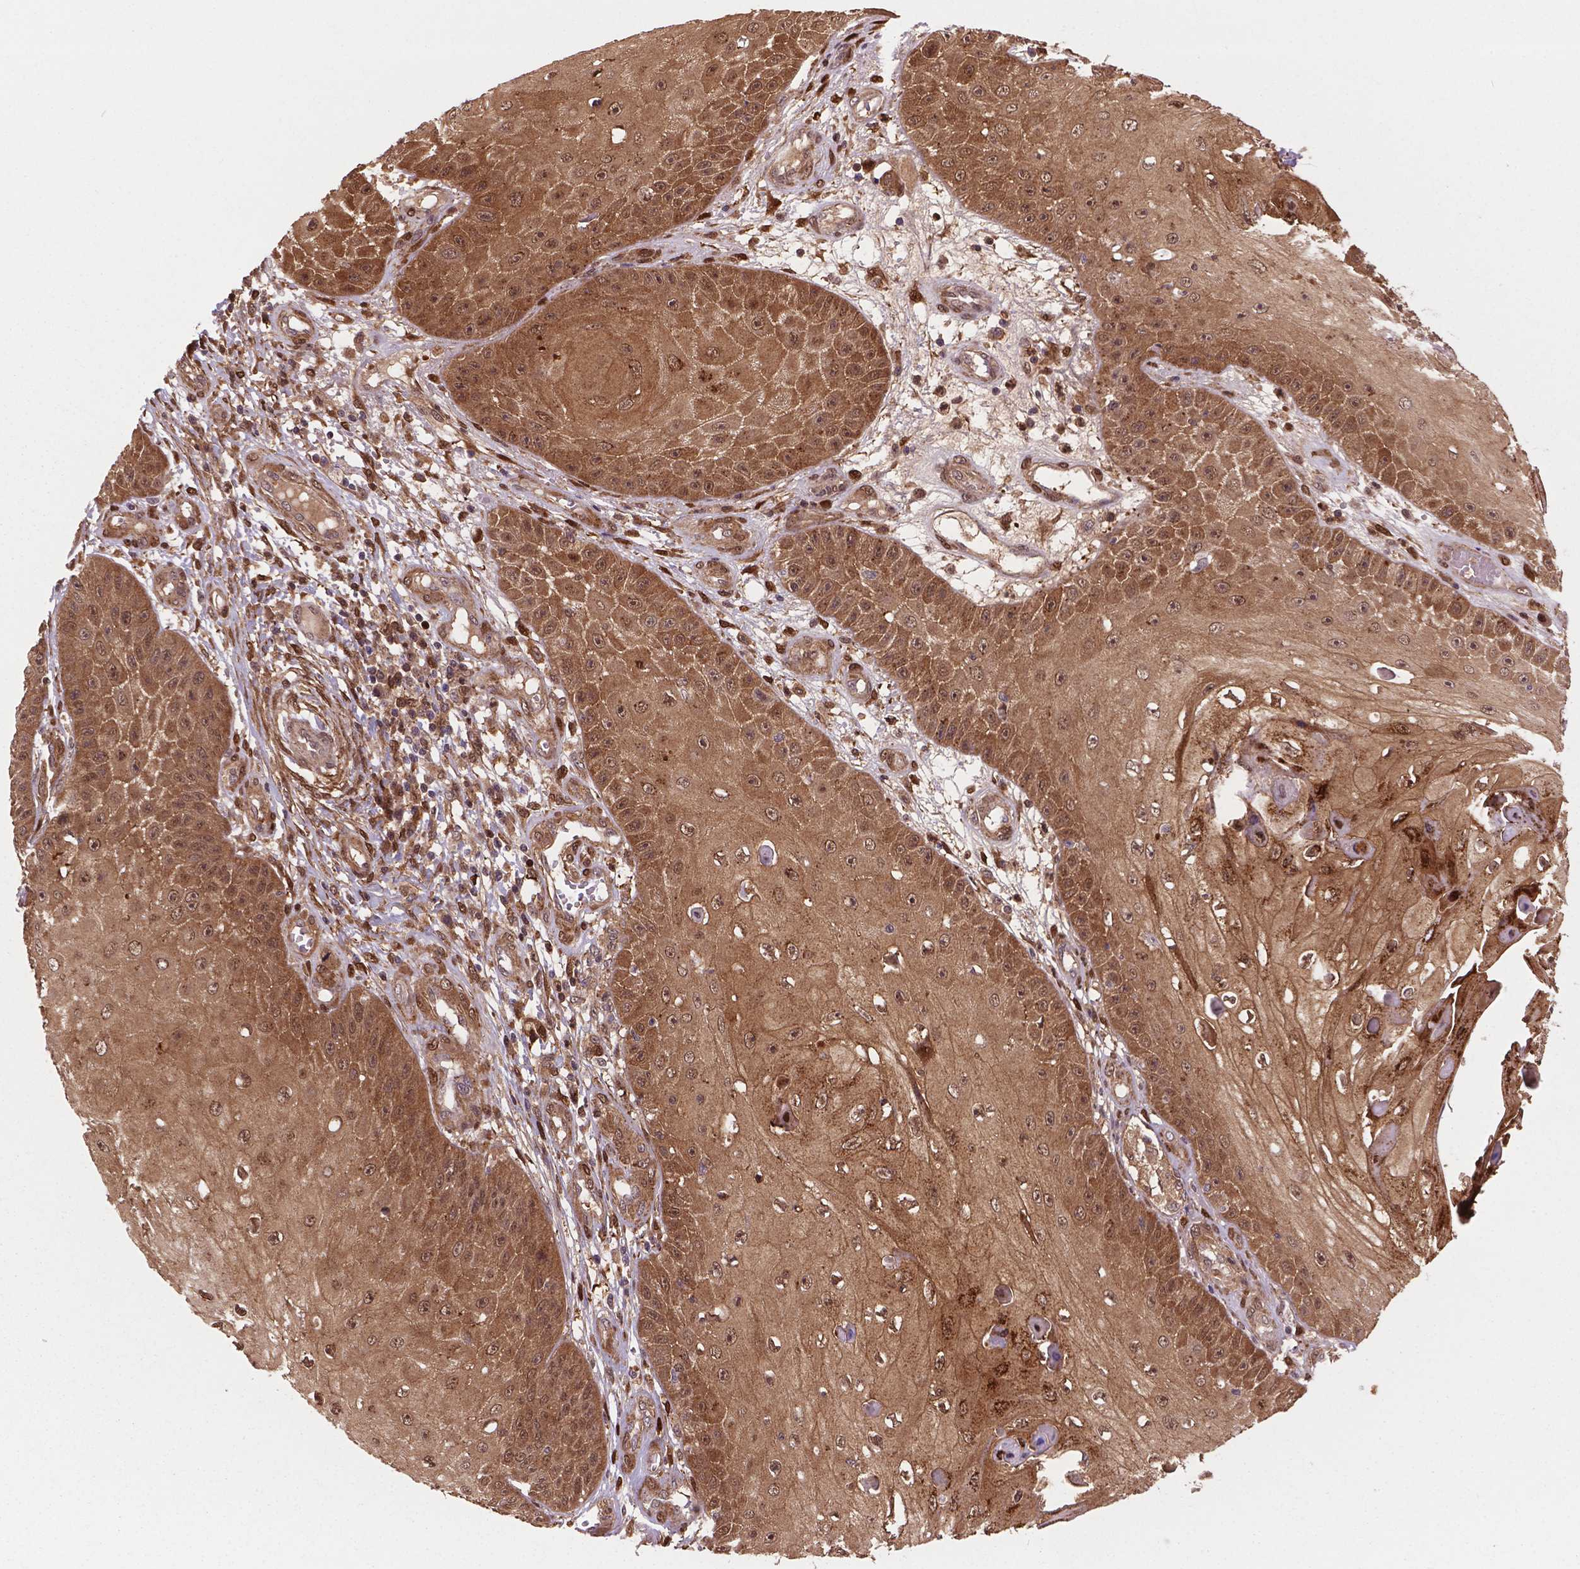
{"staining": {"intensity": "moderate", "quantity": ">75%", "location": "cytoplasmic/membranous,nuclear"}, "tissue": "skin cancer", "cell_type": "Tumor cells", "image_type": "cancer", "snomed": [{"axis": "morphology", "description": "Squamous cell carcinoma, NOS"}, {"axis": "topography", "description": "Skin"}], "caption": "Immunohistochemical staining of human skin squamous cell carcinoma demonstrates moderate cytoplasmic/membranous and nuclear protein positivity in about >75% of tumor cells. The staining is performed using DAB brown chromogen to label protein expression. The nuclei are counter-stained blue using hematoxylin.", "gene": "PLIN3", "patient": {"sex": "male", "age": 70}}